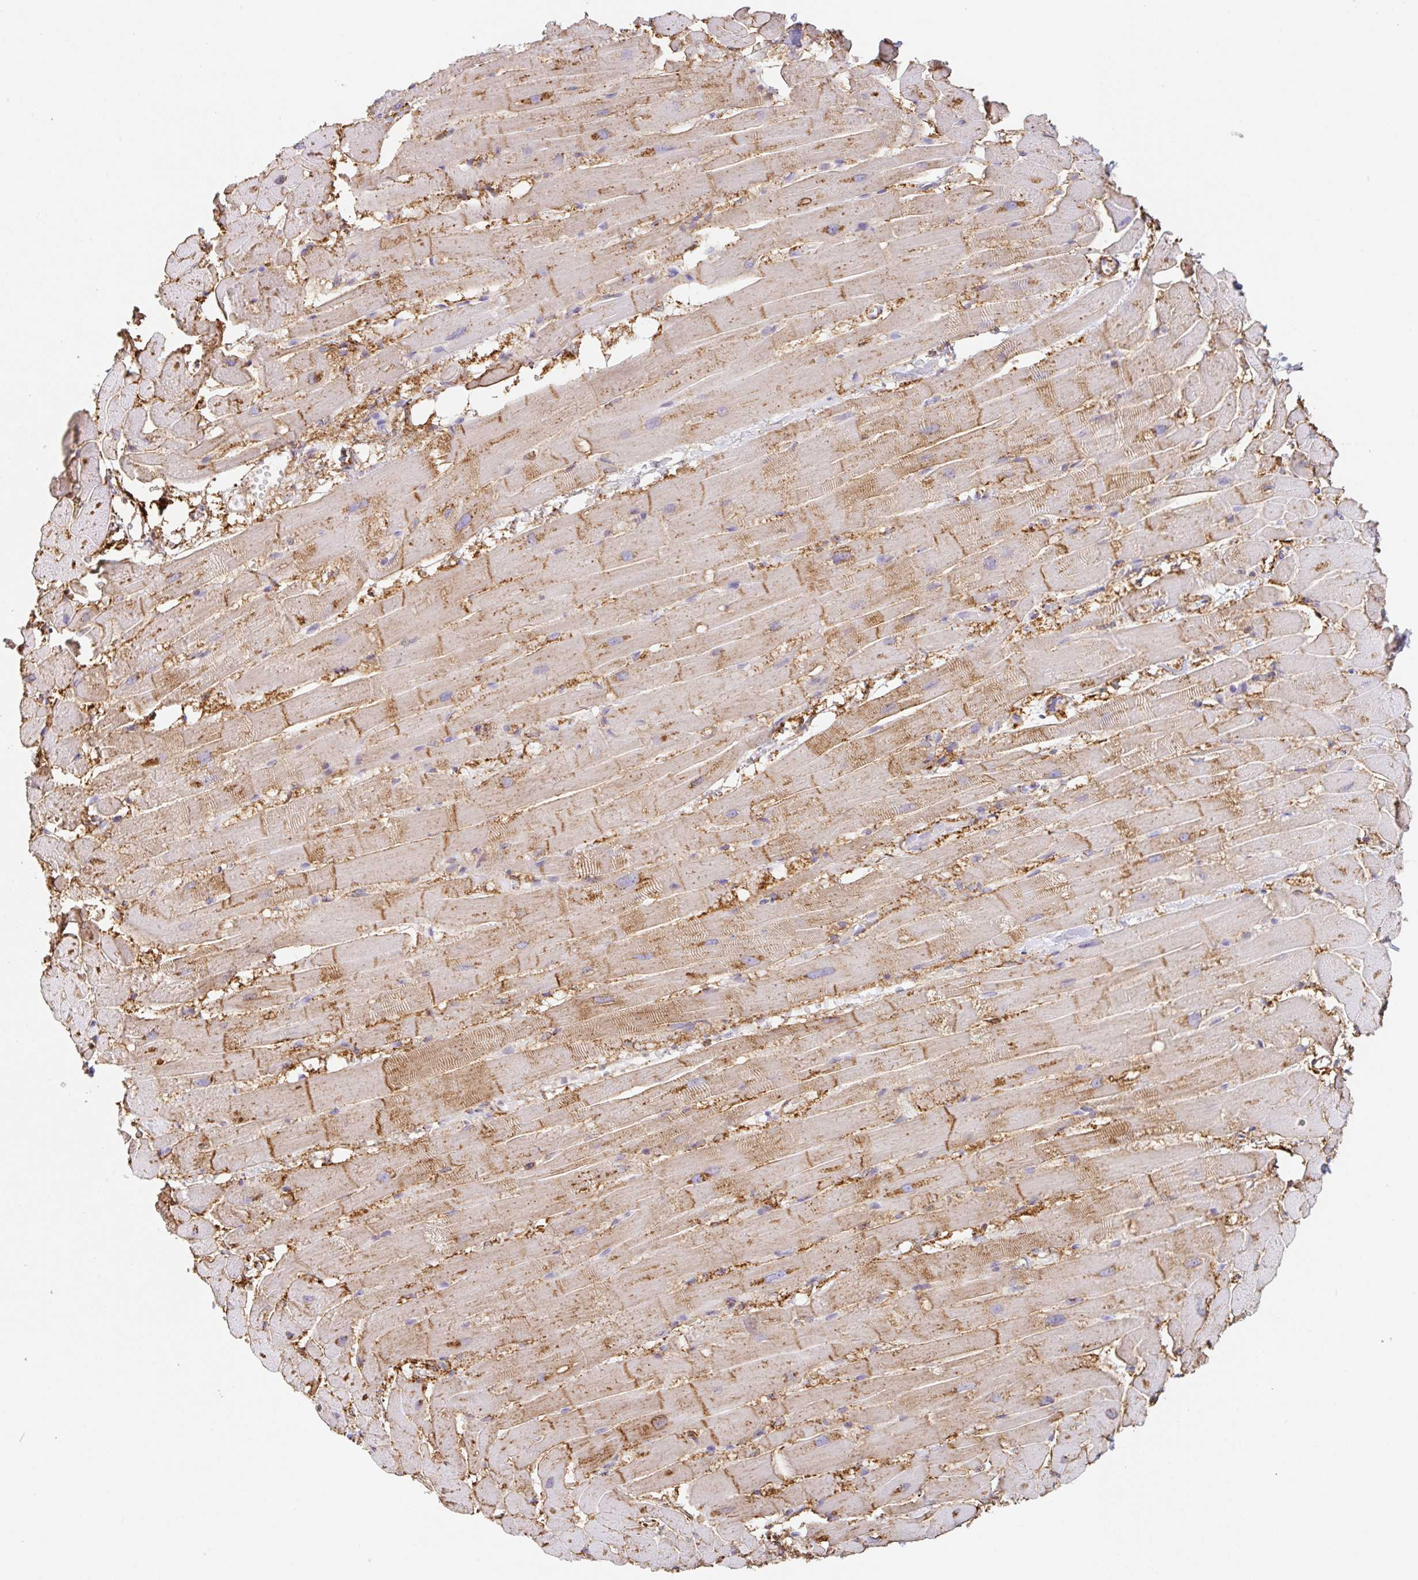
{"staining": {"intensity": "moderate", "quantity": "25%-75%", "location": "cytoplasmic/membranous"}, "tissue": "heart muscle", "cell_type": "Cardiomyocytes", "image_type": "normal", "snomed": [{"axis": "morphology", "description": "Normal tissue, NOS"}, {"axis": "topography", "description": "Heart"}], "caption": "High-magnification brightfield microscopy of normal heart muscle stained with DAB (brown) and counterstained with hematoxylin (blue). cardiomyocytes exhibit moderate cytoplasmic/membranous expression is present in about25%-75% of cells.", "gene": "MTTP", "patient": {"sex": "male", "age": 37}}